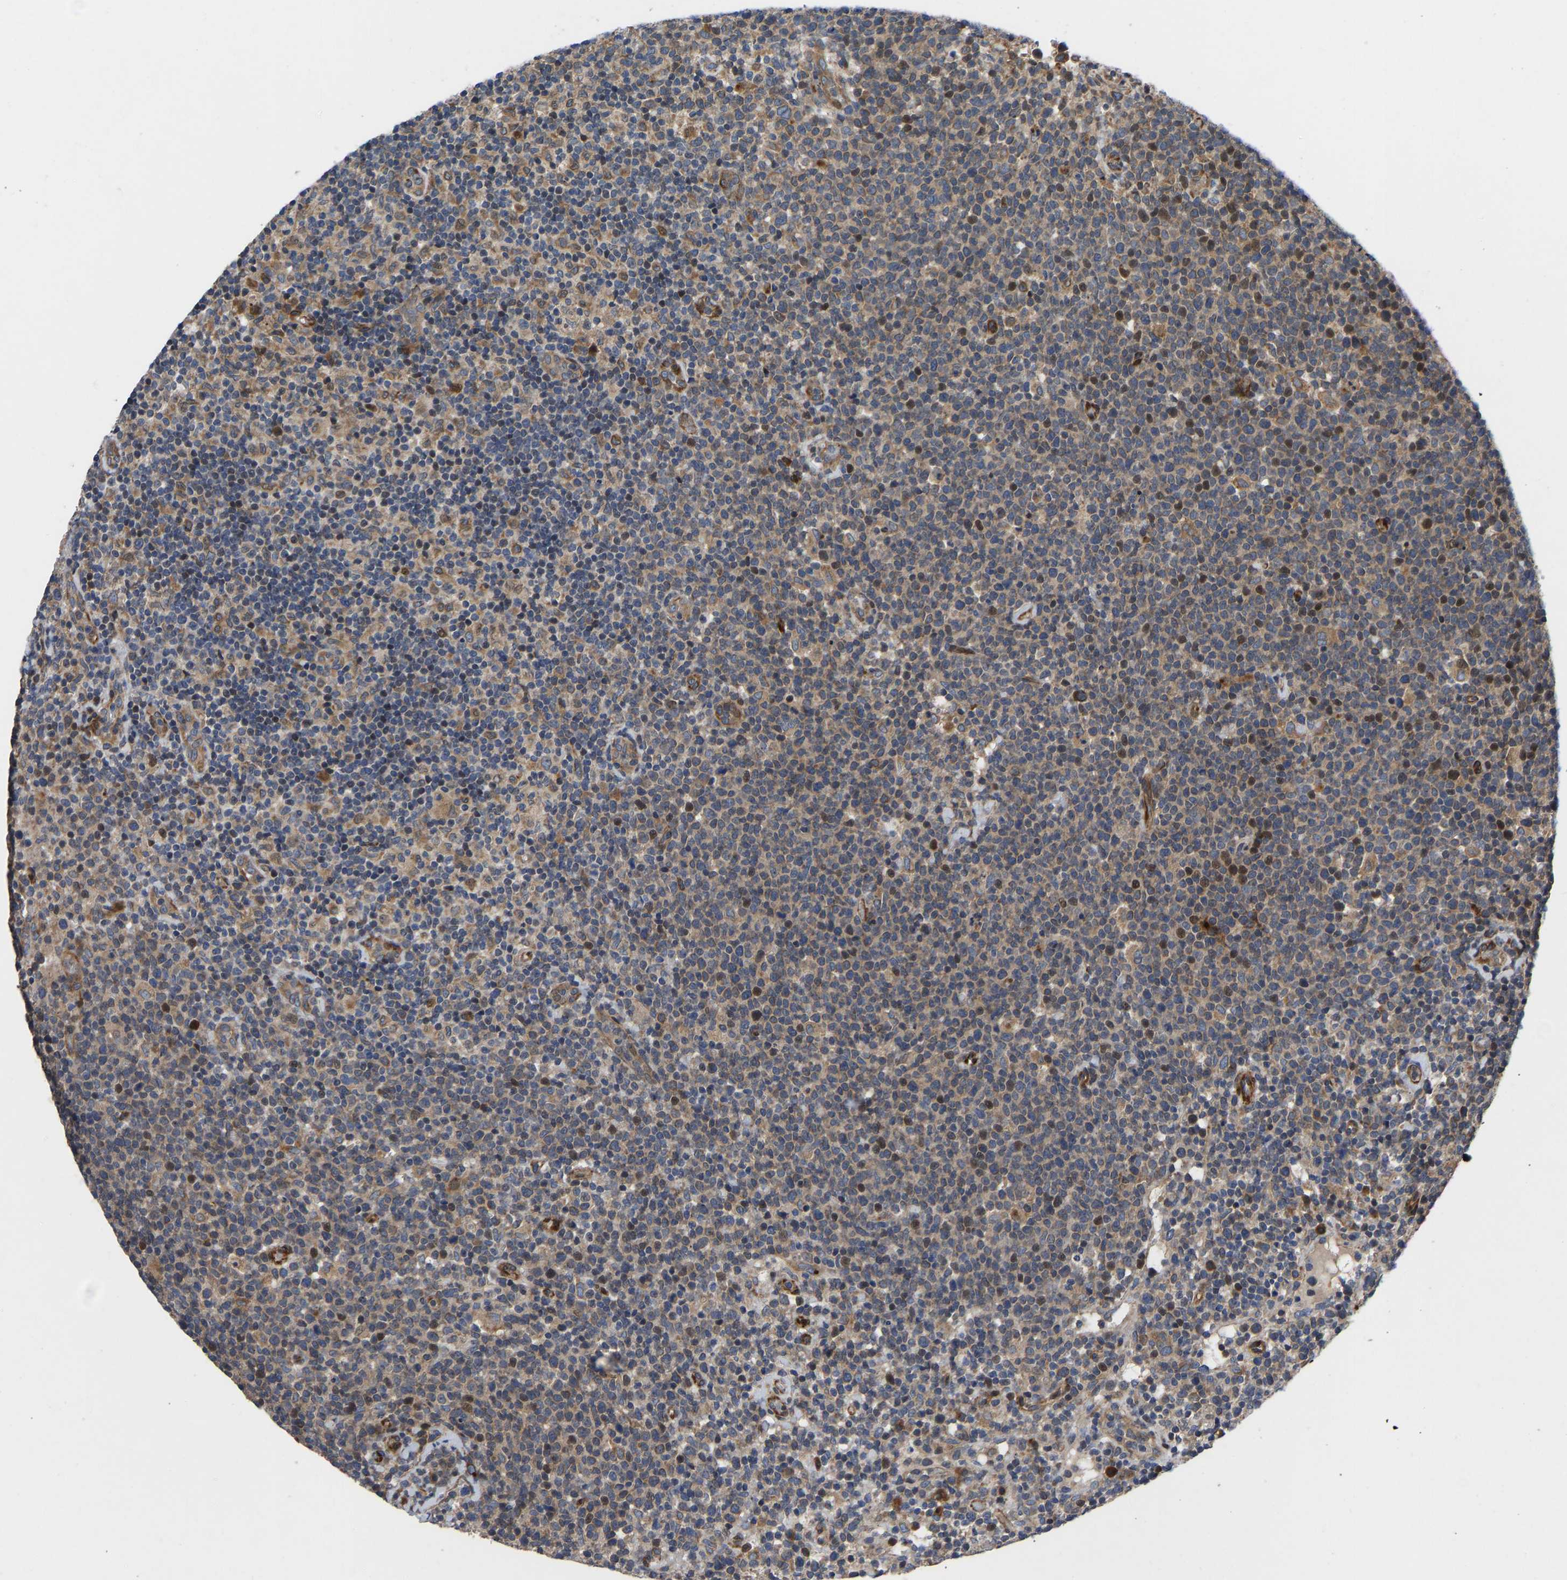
{"staining": {"intensity": "moderate", "quantity": "<25%", "location": "cytoplasmic/membranous,nuclear"}, "tissue": "lymphoma", "cell_type": "Tumor cells", "image_type": "cancer", "snomed": [{"axis": "morphology", "description": "Malignant lymphoma, non-Hodgkin's type, High grade"}, {"axis": "topography", "description": "Lymph node"}], "caption": "Protein staining by IHC shows moderate cytoplasmic/membranous and nuclear expression in approximately <25% of tumor cells in lymphoma.", "gene": "TMEM38B", "patient": {"sex": "male", "age": 61}}